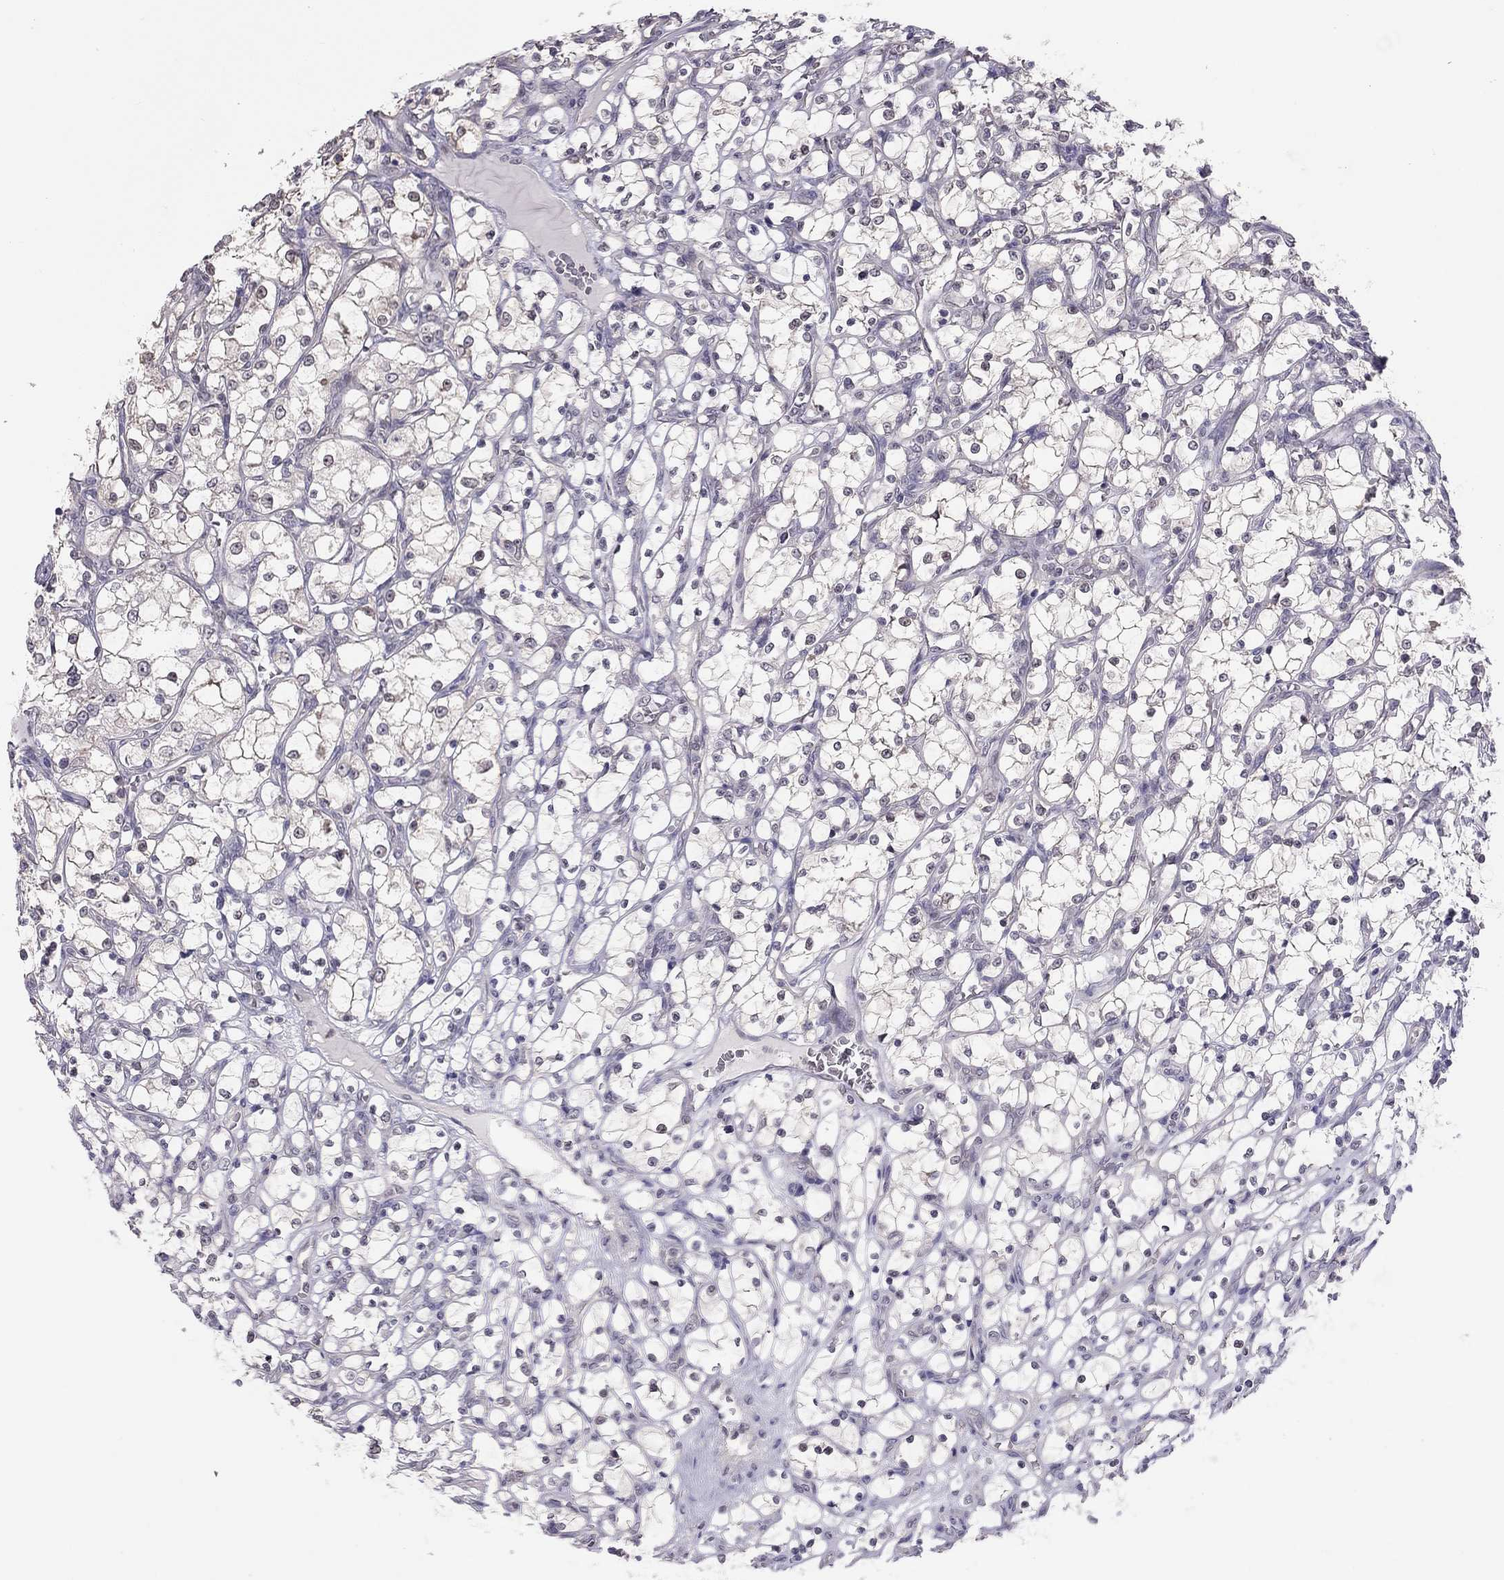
{"staining": {"intensity": "negative", "quantity": "none", "location": "none"}, "tissue": "renal cancer", "cell_type": "Tumor cells", "image_type": "cancer", "snomed": [{"axis": "morphology", "description": "Adenocarcinoma, NOS"}, {"axis": "topography", "description": "Kidney"}], "caption": "High magnification brightfield microscopy of renal cancer (adenocarcinoma) stained with DAB (brown) and counterstained with hematoxylin (blue): tumor cells show no significant staining. Brightfield microscopy of immunohistochemistry (IHC) stained with DAB (3,3'-diaminobenzidine) (brown) and hematoxylin (blue), captured at high magnification.", "gene": "HSF2BP", "patient": {"sex": "female", "age": 69}}